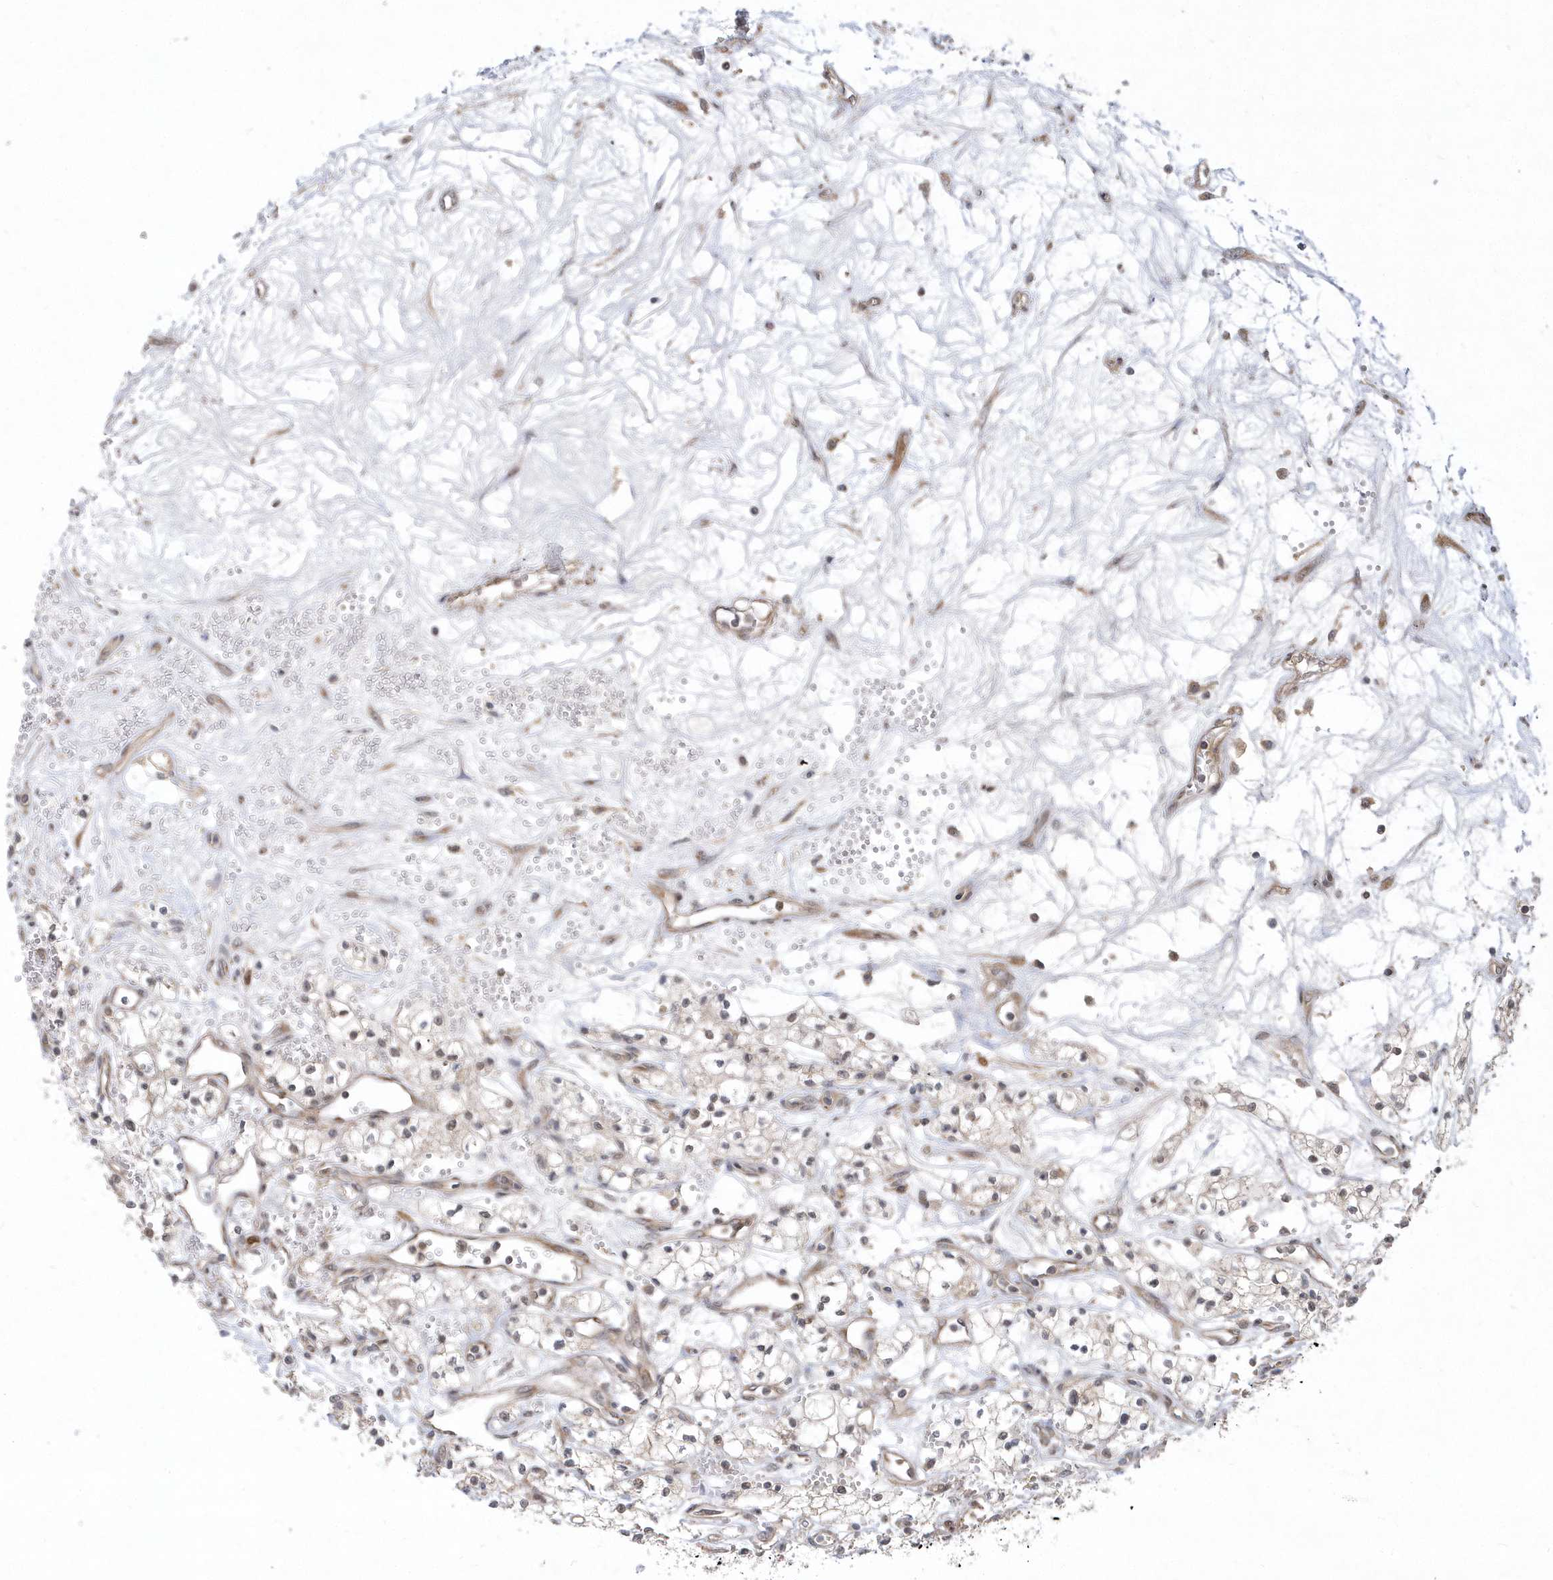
{"staining": {"intensity": "negative", "quantity": "none", "location": "none"}, "tissue": "renal cancer", "cell_type": "Tumor cells", "image_type": "cancer", "snomed": [{"axis": "morphology", "description": "Adenocarcinoma, NOS"}, {"axis": "topography", "description": "Kidney"}], "caption": "Immunohistochemistry of adenocarcinoma (renal) reveals no expression in tumor cells.", "gene": "MXI1", "patient": {"sex": "male", "age": 59}}